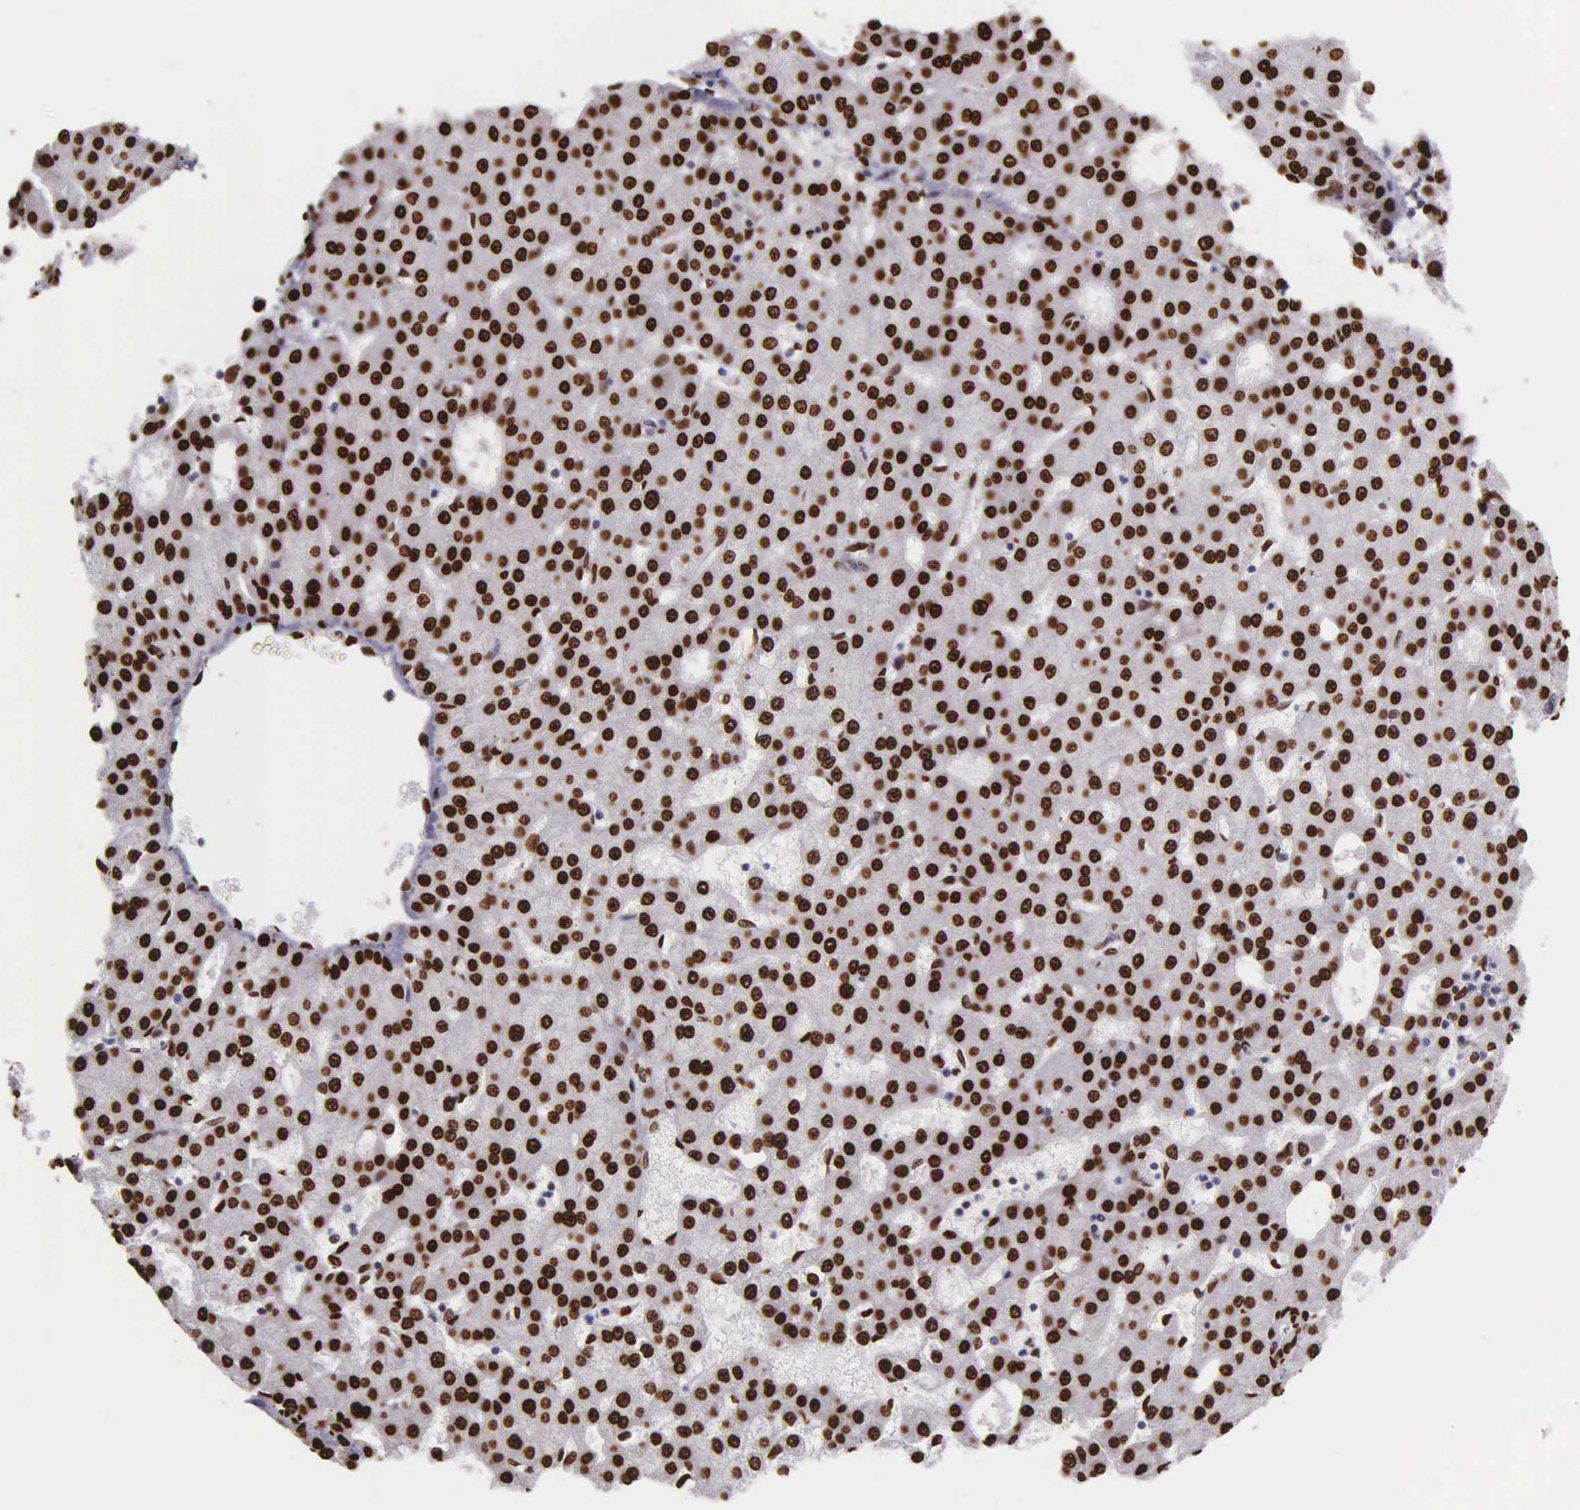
{"staining": {"intensity": "strong", "quantity": ">75%", "location": "nuclear"}, "tissue": "liver cancer", "cell_type": "Tumor cells", "image_type": "cancer", "snomed": [{"axis": "morphology", "description": "Carcinoma, Hepatocellular, NOS"}, {"axis": "topography", "description": "Liver"}], "caption": "Brown immunohistochemical staining in liver hepatocellular carcinoma exhibits strong nuclear staining in about >75% of tumor cells. The staining was performed using DAB (3,3'-diaminobenzidine), with brown indicating positive protein expression. Nuclei are stained blue with hematoxylin.", "gene": "H1-0", "patient": {"sex": "male", "age": 47}}